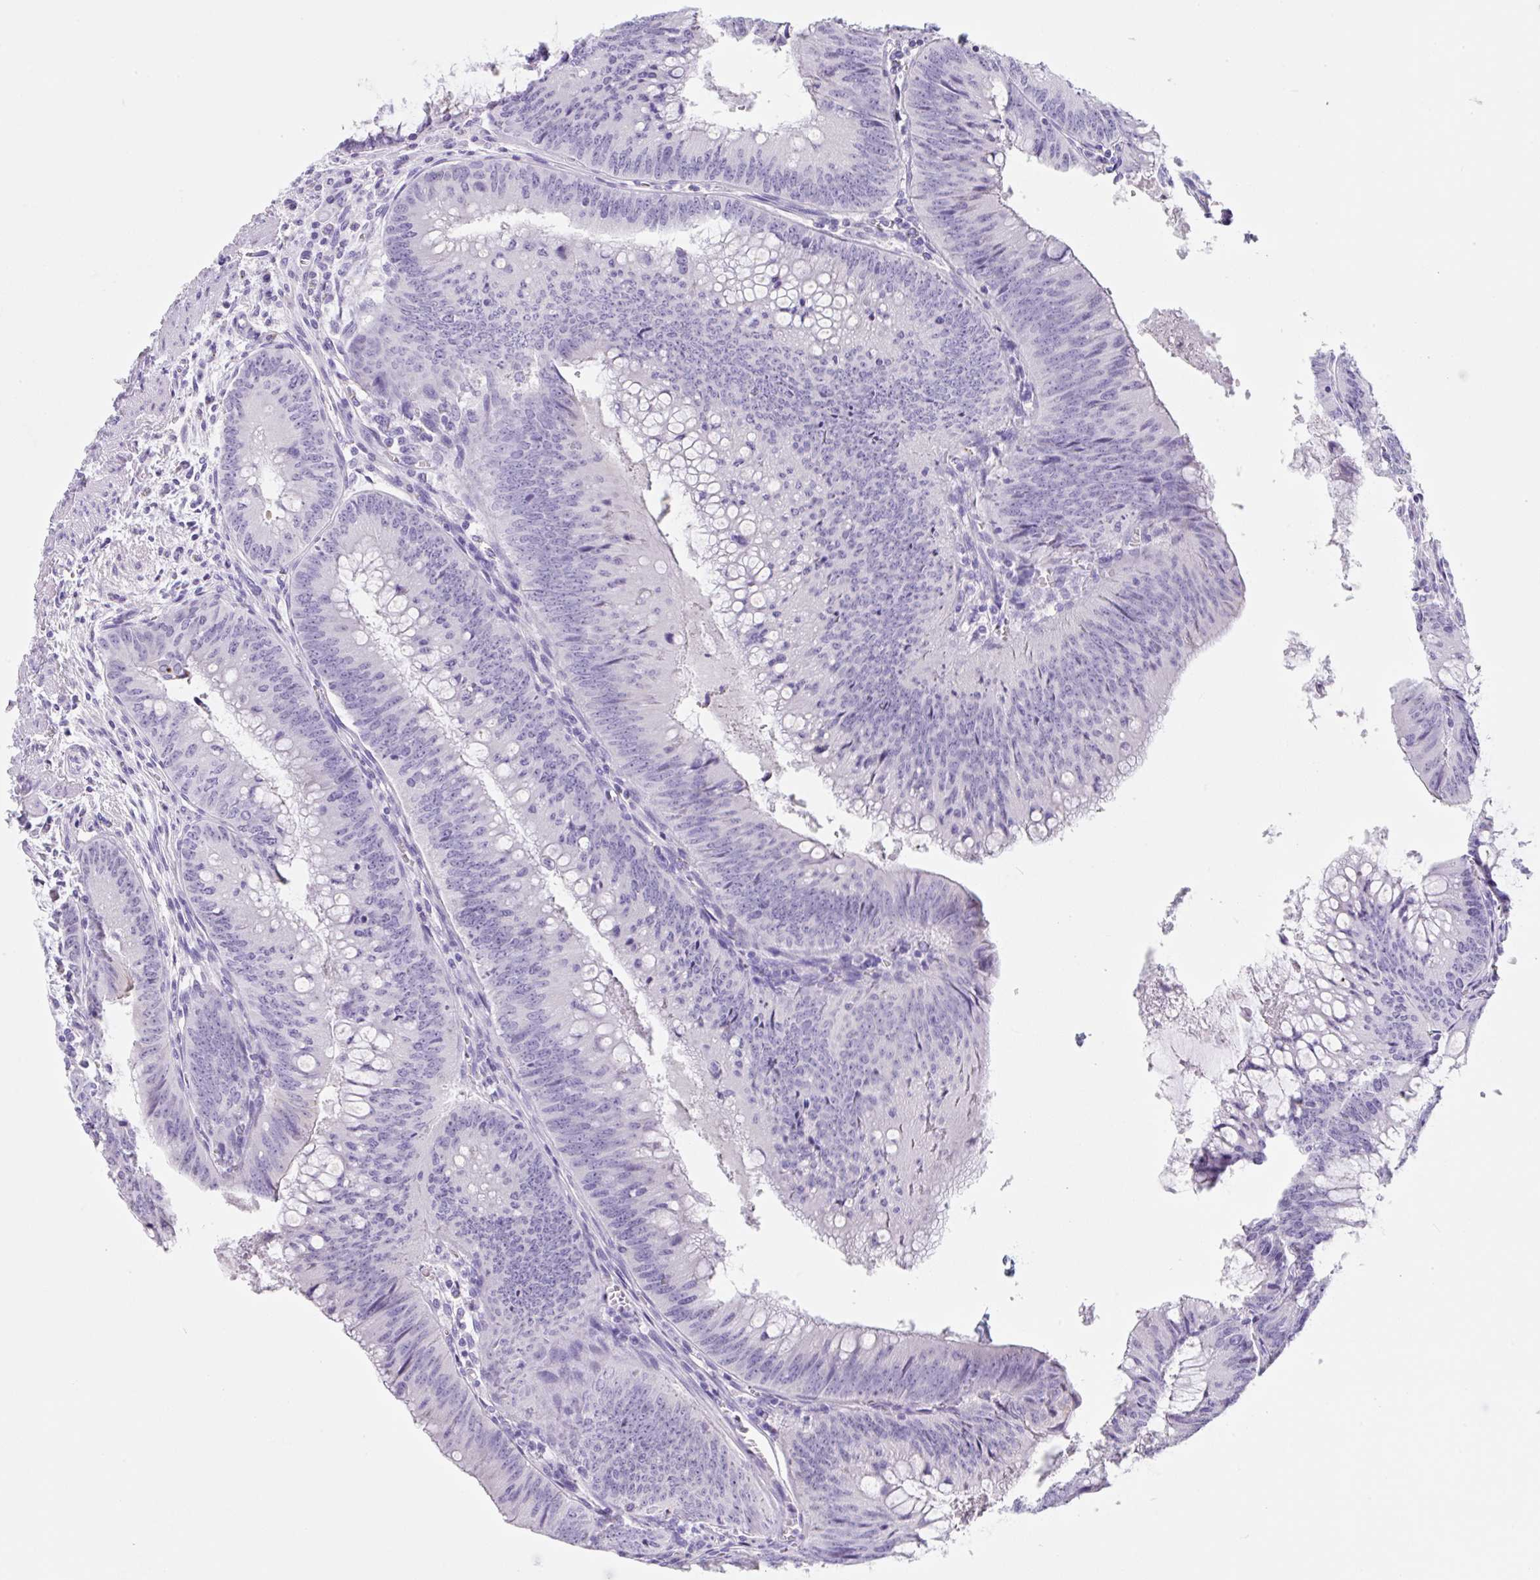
{"staining": {"intensity": "negative", "quantity": "none", "location": "none"}, "tissue": "colorectal cancer", "cell_type": "Tumor cells", "image_type": "cancer", "snomed": [{"axis": "morphology", "description": "Adenocarcinoma, NOS"}, {"axis": "topography", "description": "Rectum"}], "caption": "Protein analysis of colorectal cancer demonstrates no significant staining in tumor cells. (Brightfield microscopy of DAB (3,3'-diaminobenzidine) IHC at high magnification).", "gene": "KLK8", "patient": {"sex": "female", "age": 72}}